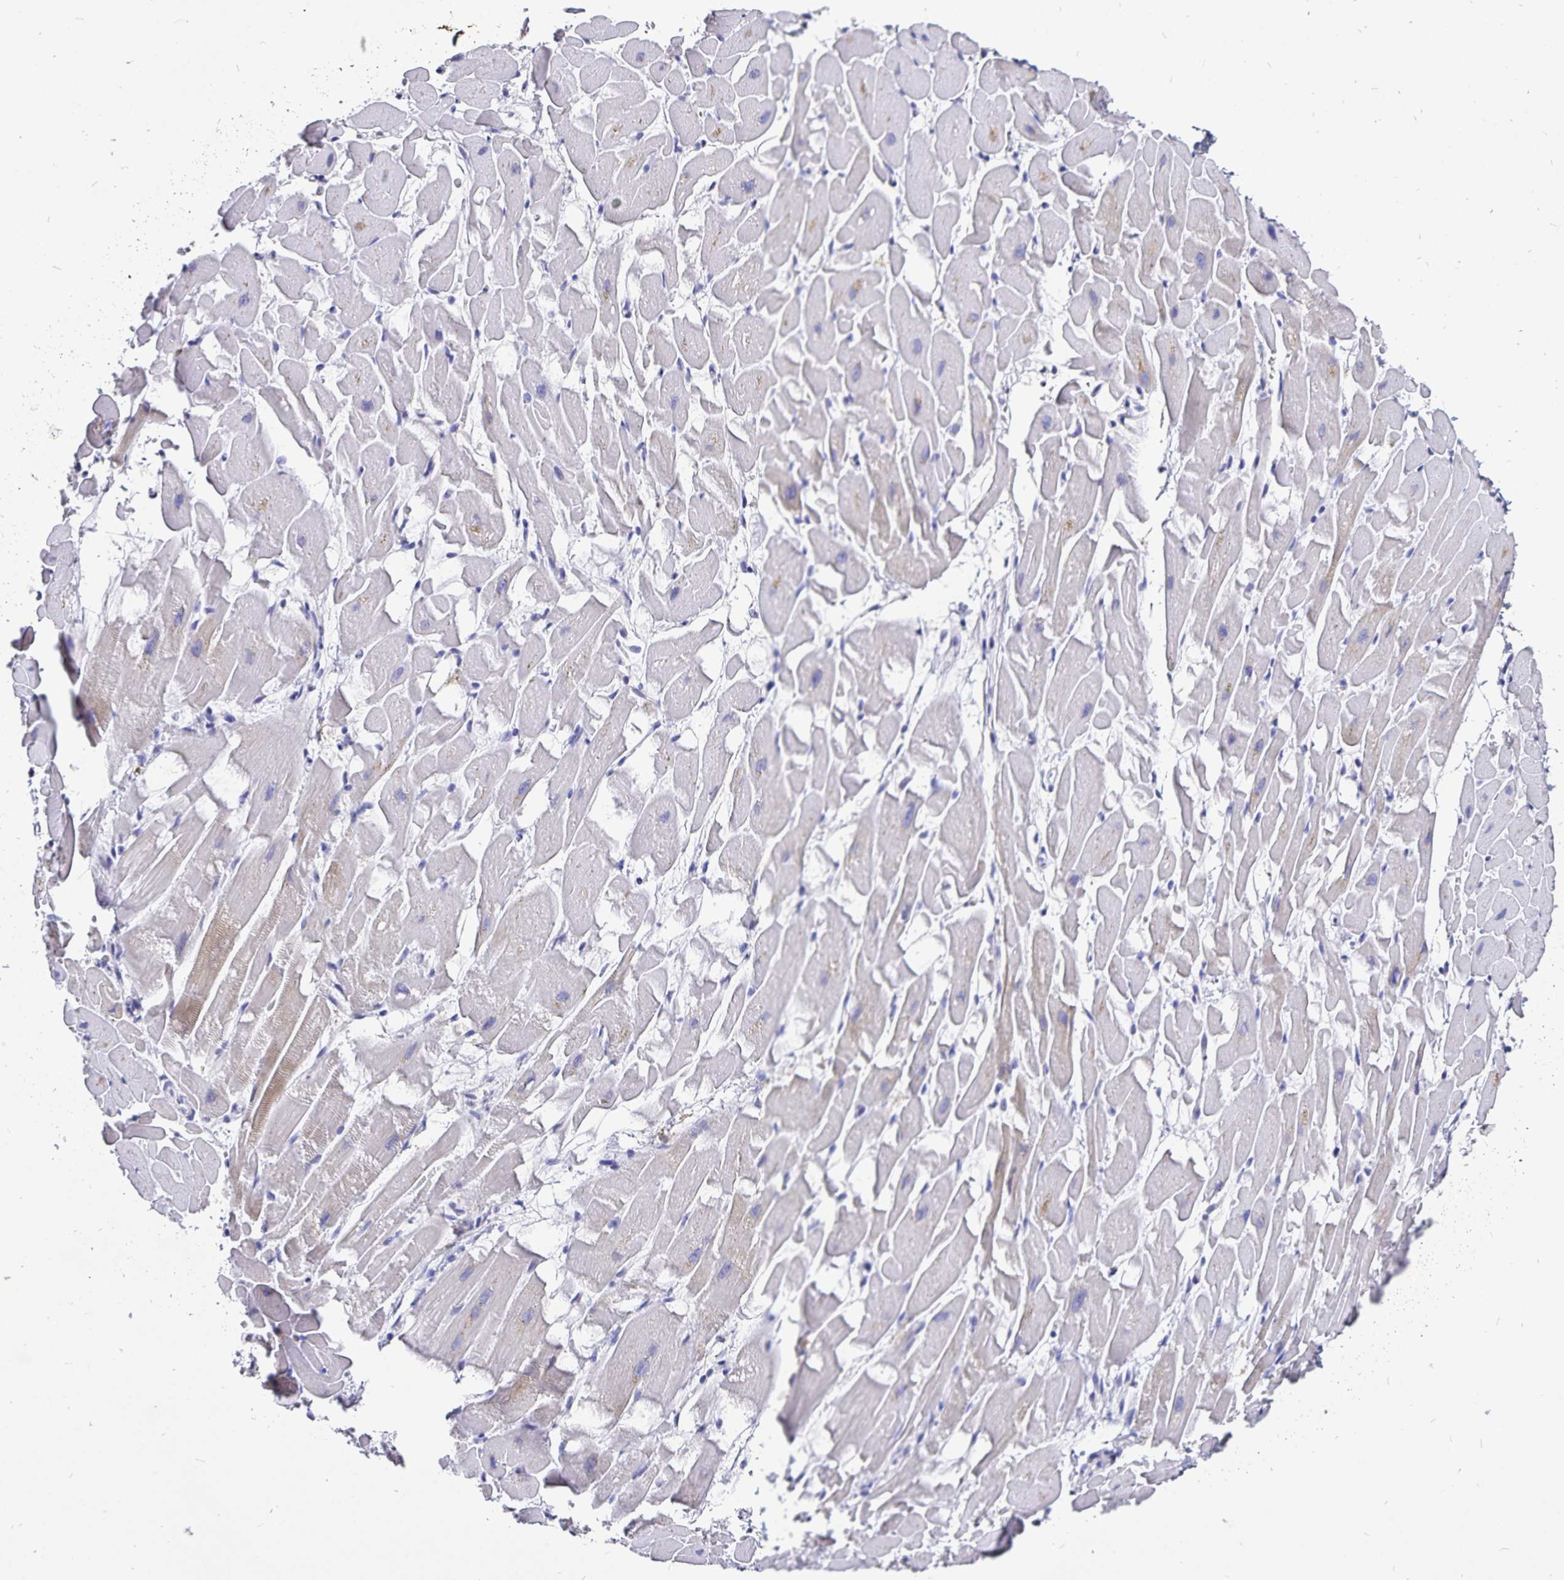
{"staining": {"intensity": "weak", "quantity": "<25%", "location": "cytoplasmic/membranous"}, "tissue": "heart muscle", "cell_type": "Cardiomyocytes", "image_type": "normal", "snomed": [{"axis": "morphology", "description": "Normal tissue, NOS"}, {"axis": "topography", "description": "Heart"}], "caption": "A photomicrograph of human heart muscle is negative for staining in cardiomyocytes. (Stains: DAB (3,3'-diaminobenzidine) IHC with hematoxylin counter stain, Microscopy: brightfield microscopy at high magnification).", "gene": "PLAC1", "patient": {"sex": "male", "age": 37}}